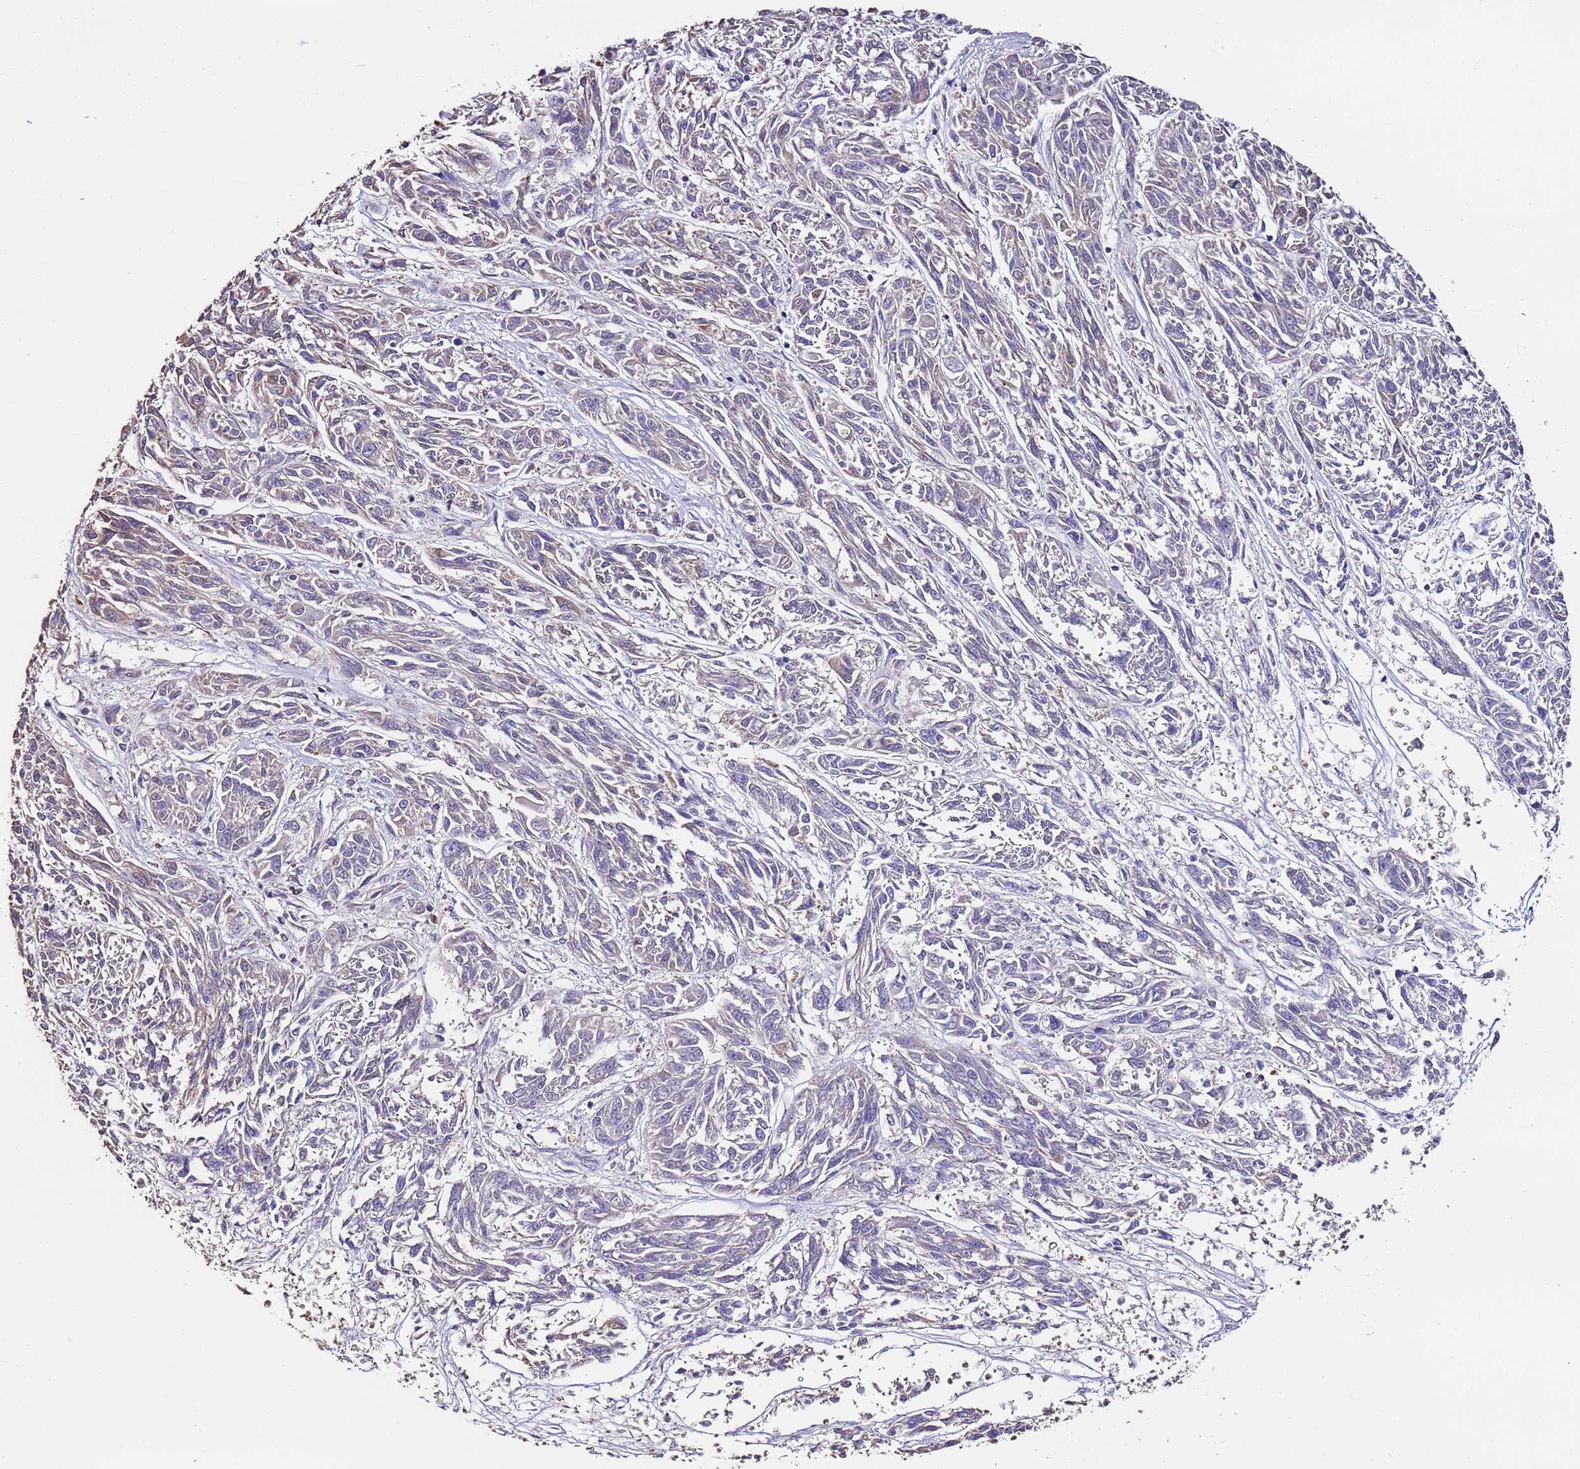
{"staining": {"intensity": "negative", "quantity": "none", "location": "none"}, "tissue": "melanoma", "cell_type": "Tumor cells", "image_type": "cancer", "snomed": [{"axis": "morphology", "description": "Malignant melanoma, NOS"}, {"axis": "topography", "description": "Skin"}], "caption": "Tumor cells are negative for brown protein staining in malignant melanoma.", "gene": "SLC41A3", "patient": {"sex": "male", "age": 53}}